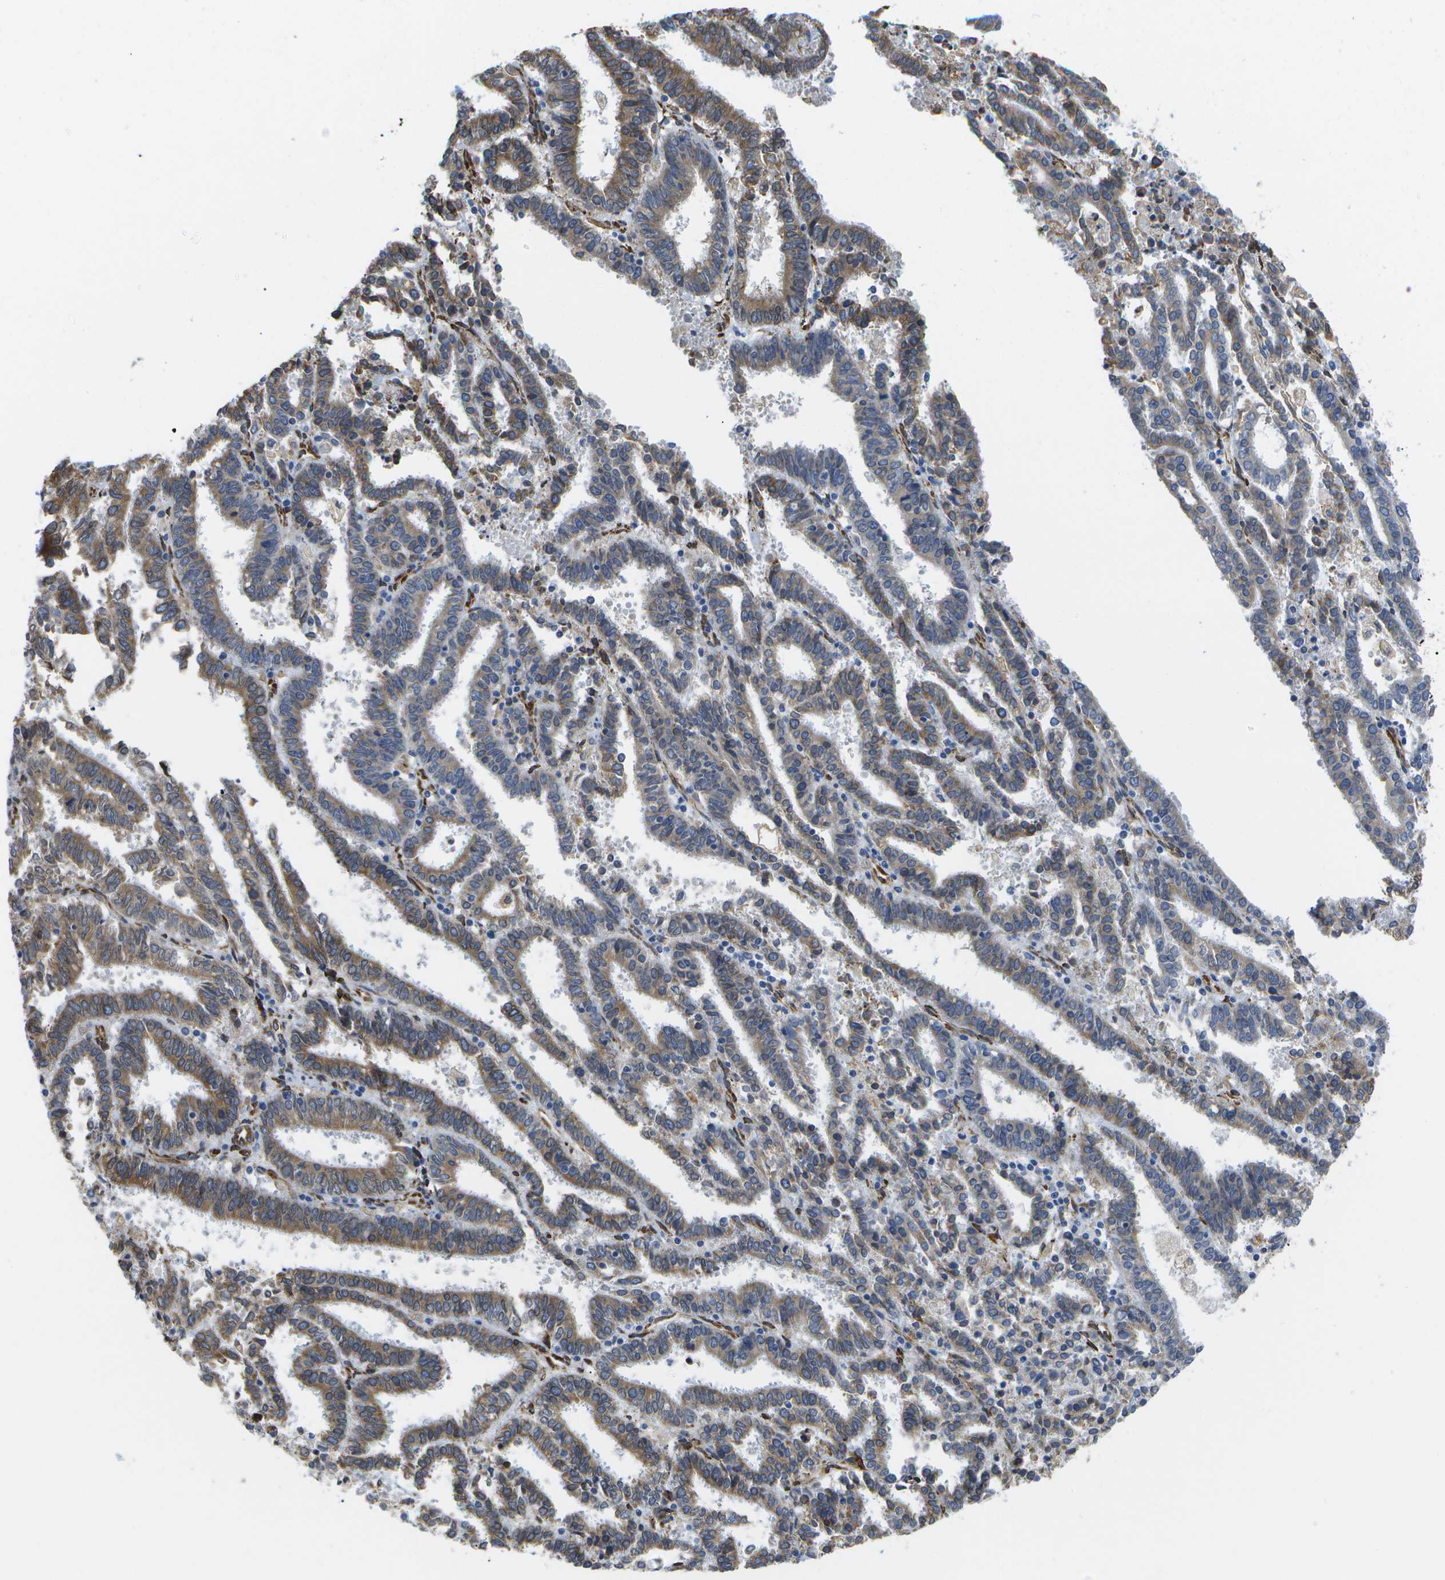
{"staining": {"intensity": "moderate", "quantity": ">75%", "location": "cytoplasmic/membranous"}, "tissue": "endometrial cancer", "cell_type": "Tumor cells", "image_type": "cancer", "snomed": [{"axis": "morphology", "description": "Adenocarcinoma, NOS"}, {"axis": "topography", "description": "Uterus"}], "caption": "An image of human adenocarcinoma (endometrial) stained for a protein demonstrates moderate cytoplasmic/membranous brown staining in tumor cells.", "gene": "ZDHHC17", "patient": {"sex": "female", "age": 83}}